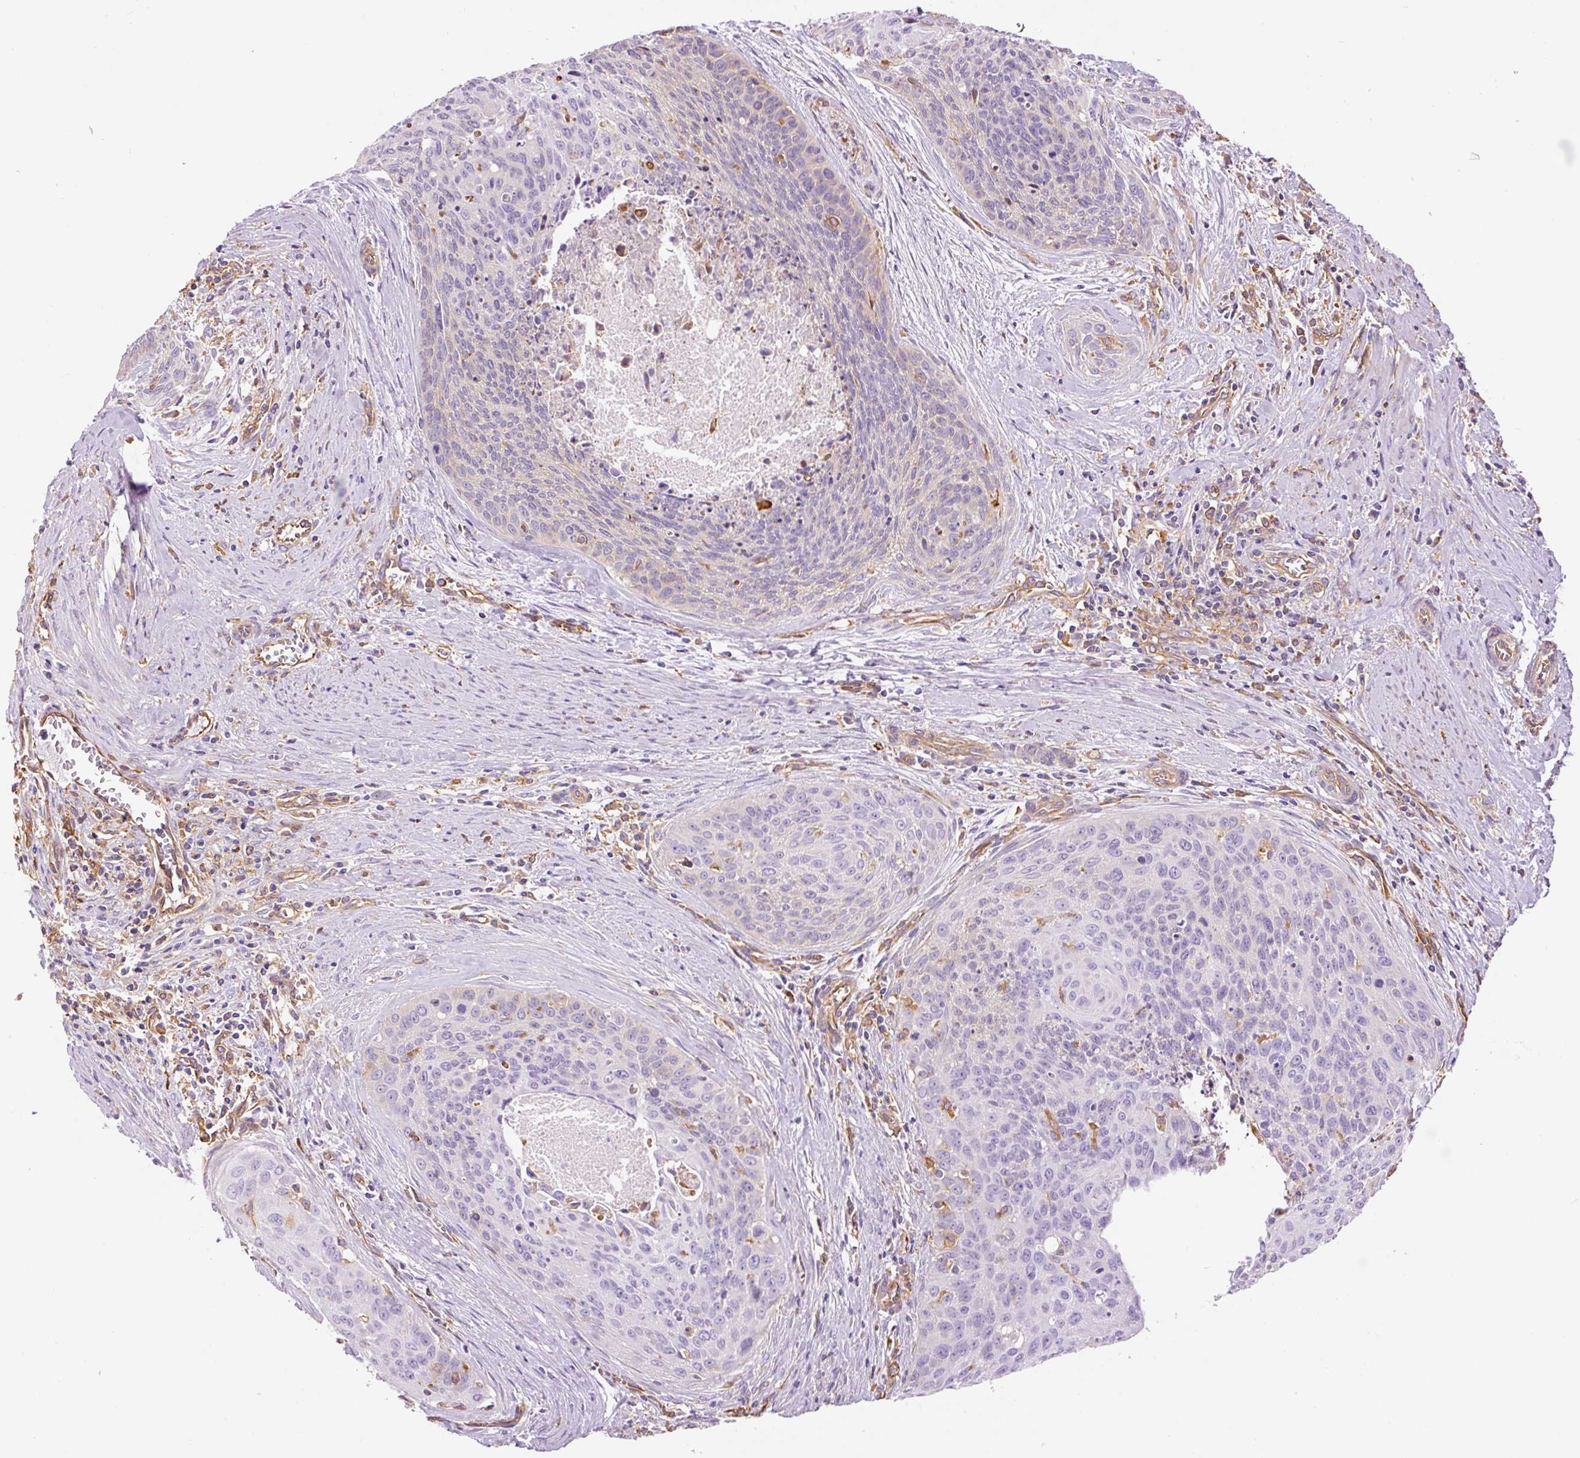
{"staining": {"intensity": "negative", "quantity": "none", "location": "none"}, "tissue": "cervical cancer", "cell_type": "Tumor cells", "image_type": "cancer", "snomed": [{"axis": "morphology", "description": "Squamous cell carcinoma, NOS"}, {"axis": "topography", "description": "Cervix"}], "caption": "A micrograph of cervical cancer stained for a protein reveals no brown staining in tumor cells.", "gene": "IL10RB", "patient": {"sex": "female", "age": 55}}